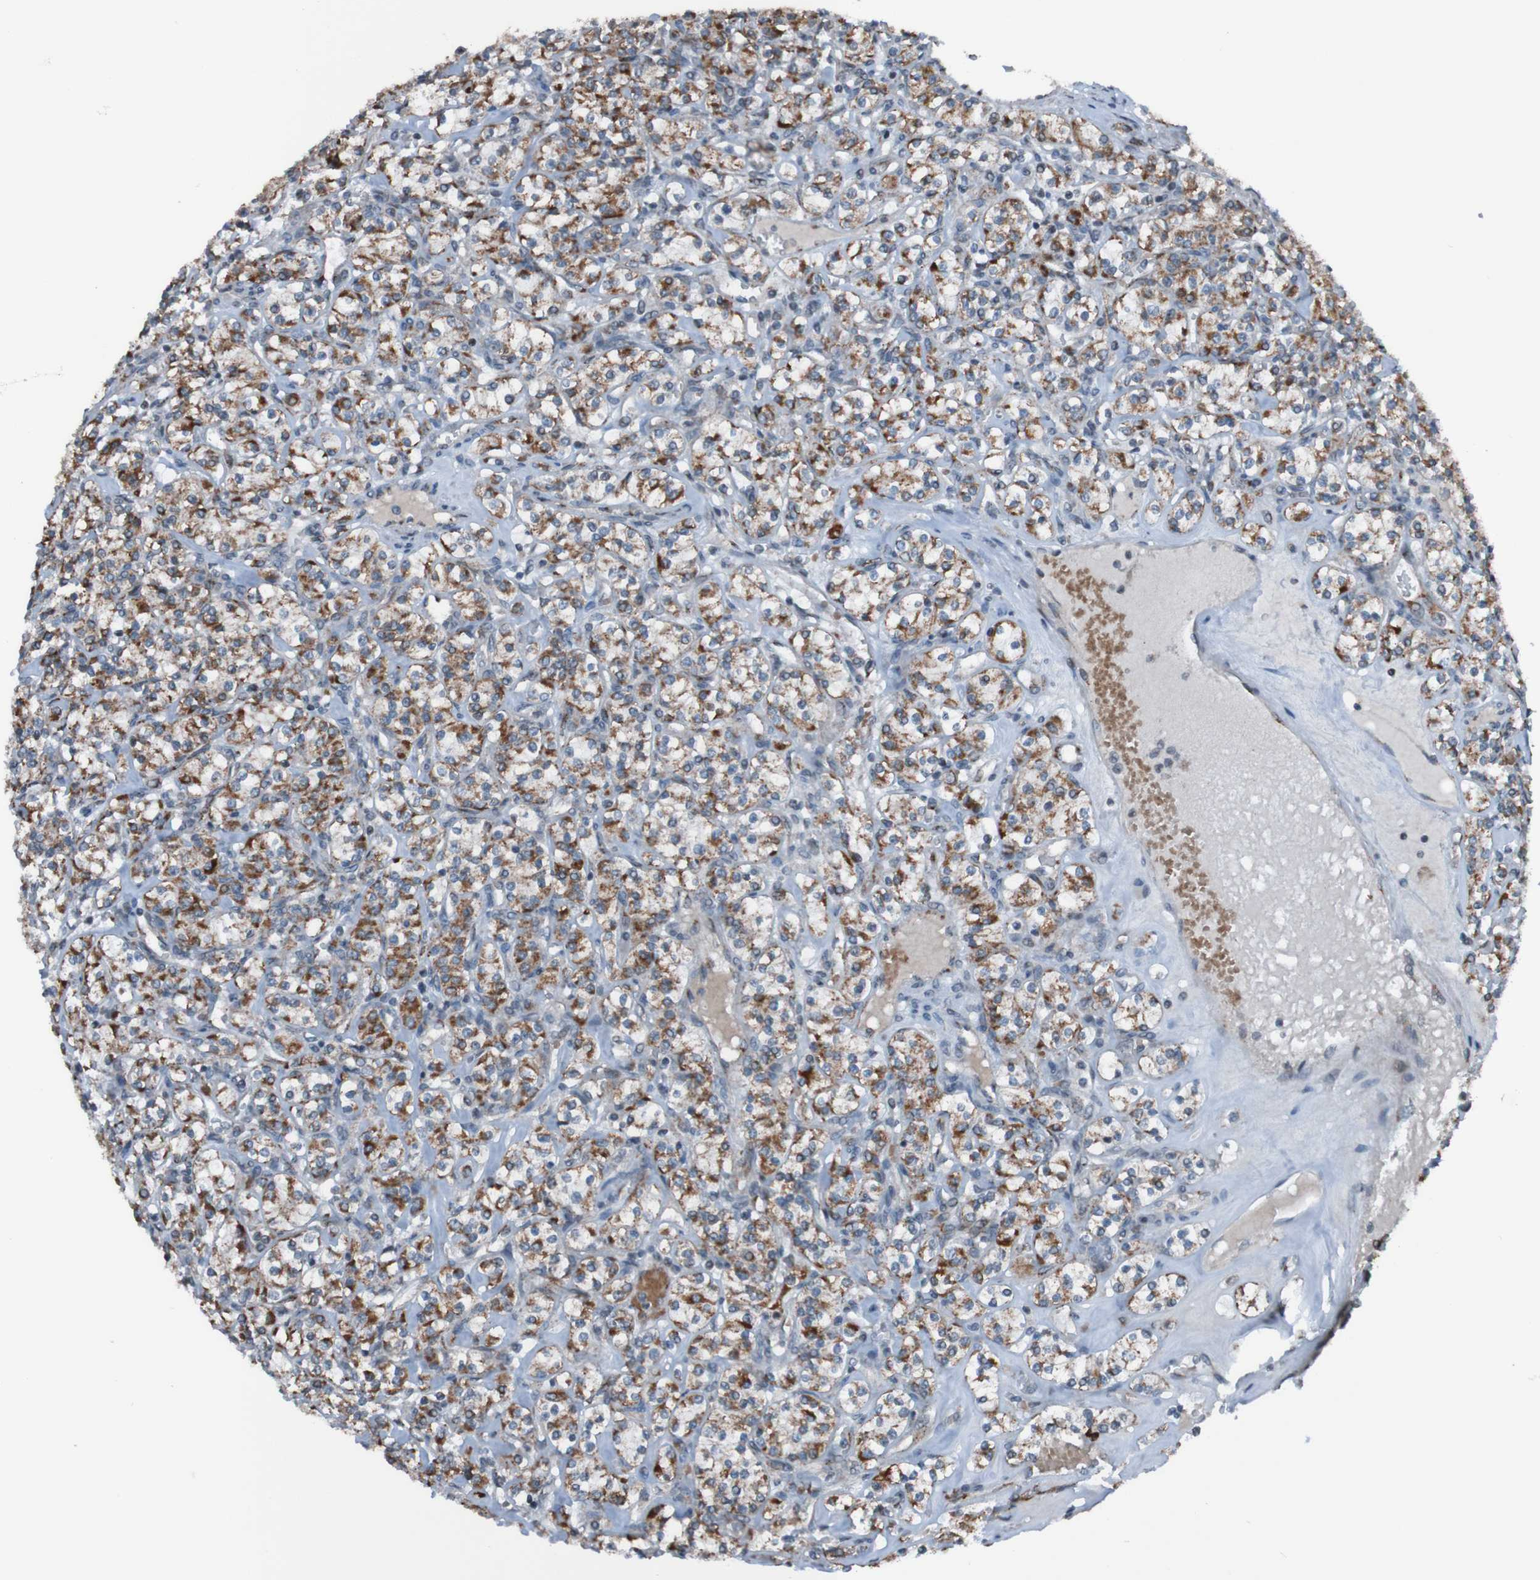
{"staining": {"intensity": "moderate", "quantity": ">75%", "location": "cytoplasmic/membranous"}, "tissue": "renal cancer", "cell_type": "Tumor cells", "image_type": "cancer", "snomed": [{"axis": "morphology", "description": "Adenocarcinoma, NOS"}, {"axis": "topography", "description": "Kidney"}], "caption": "Immunohistochemistry (IHC) micrograph of neoplastic tissue: renal cancer (adenocarcinoma) stained using IHC exhibits medium levels of moderate protein expression localized specifically in the cytoplasmic/membranous of tumor cells, appearing as a cytoplasmic/membranous brown color.", "gene": "UNG", "patient": {"sex": "male", "age": 77}}